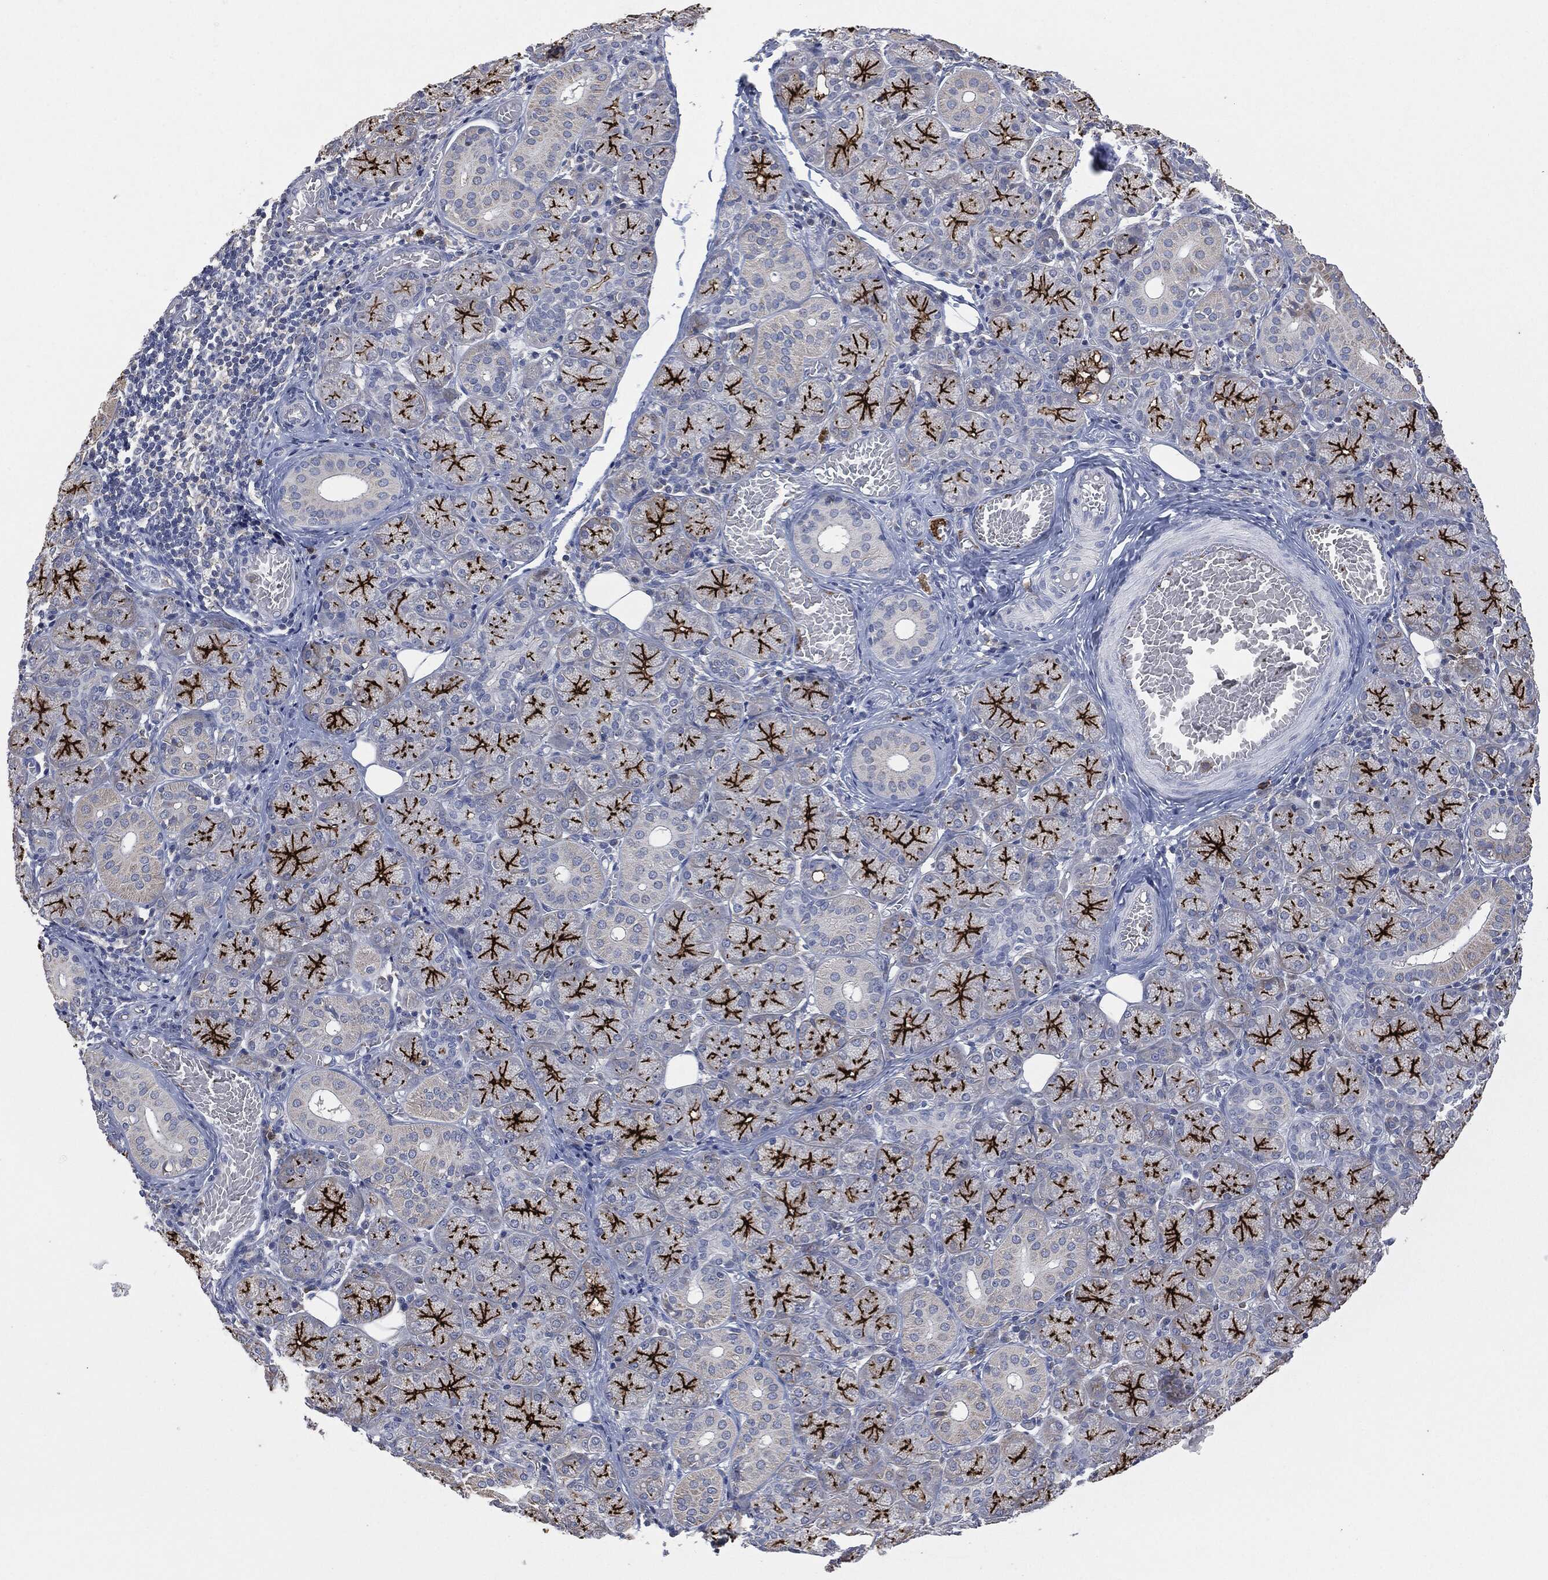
{"staining": {"intensity": "strong", "quantity": "25%-75%", "location": "cytoplasmic/membranous"}, "tissue": "salivary gland", "cell_type": "Glandular cells", "image_type": "normal", "snomed": [{"axis": "morphology", "description": "Normal tissue, NOS"}, {"axis": "topography", "description": "Salivary gland"}, {"axis": "topography", "description": "Peripheral nerve tissue"}], "caption": "Normal salivary gland demonstrates strong cytoplasmic/membranous positivity in about 25%-75% of glandular cells The protein is stained brown, and the nuclei are stained in blue (DAB IHC with brightfield microscopy, high magnification)..", "gene": "CD33", "patient": {"sex": "female", "age": 24}}